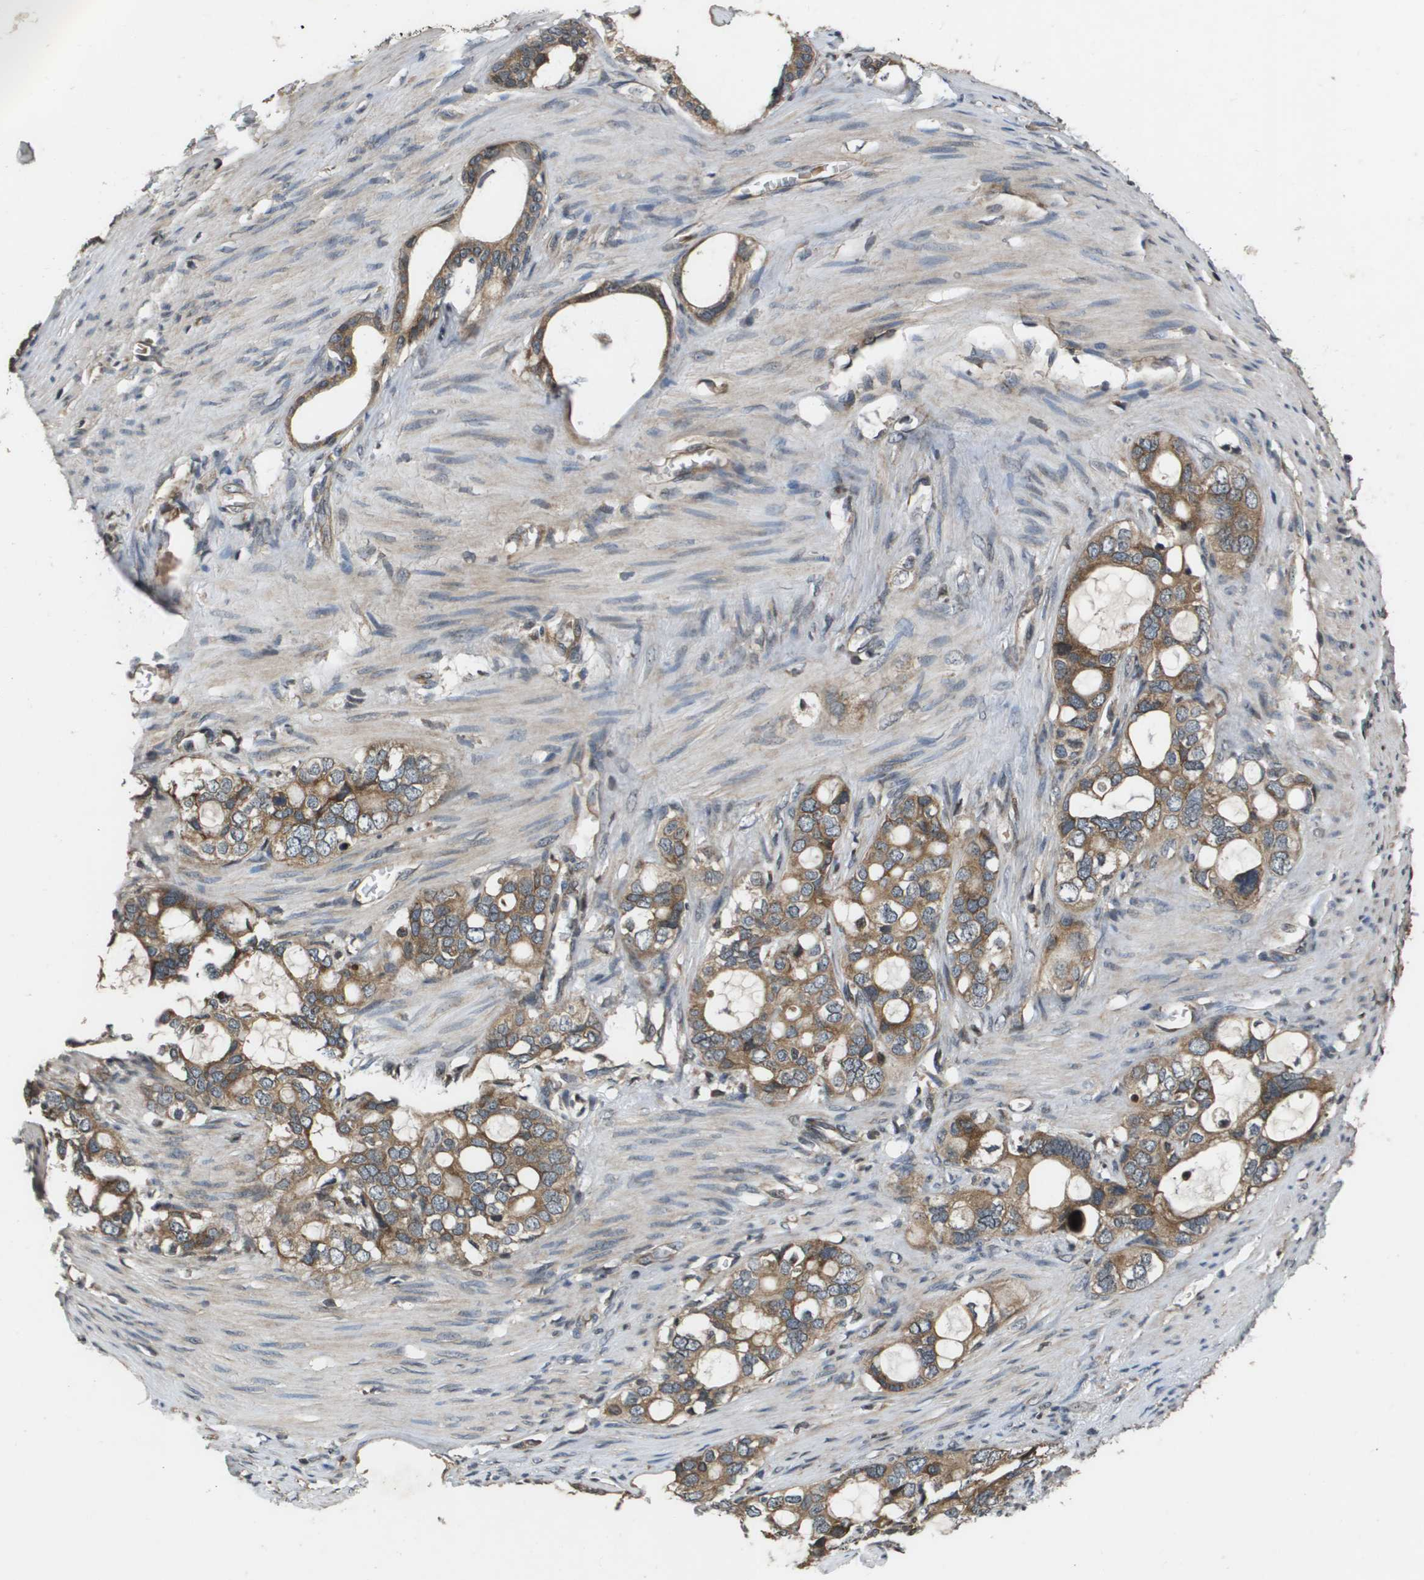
{"staining": {"intensity": "moderate", "quantity": ">75%", "location": "cytoplasmic/membranous"}, "tissue": "stomach cancer", "cell_type": "Tumor cells", "image_type": "cancer", "snomed": [{"axis": "morphology", "description": "Adenocarcinoma, NOS"}, {"axis": "topography", "description": "Stomach"}], "caption": "Moderate cytoplasmic/membranous expression for a protein is identified in approximately >75% of tumor cells of stomach adenocarcinoma using immunohistochemistry.", "gene": "SPTLC1", "patient": {"sex": "female", "age": 75}}